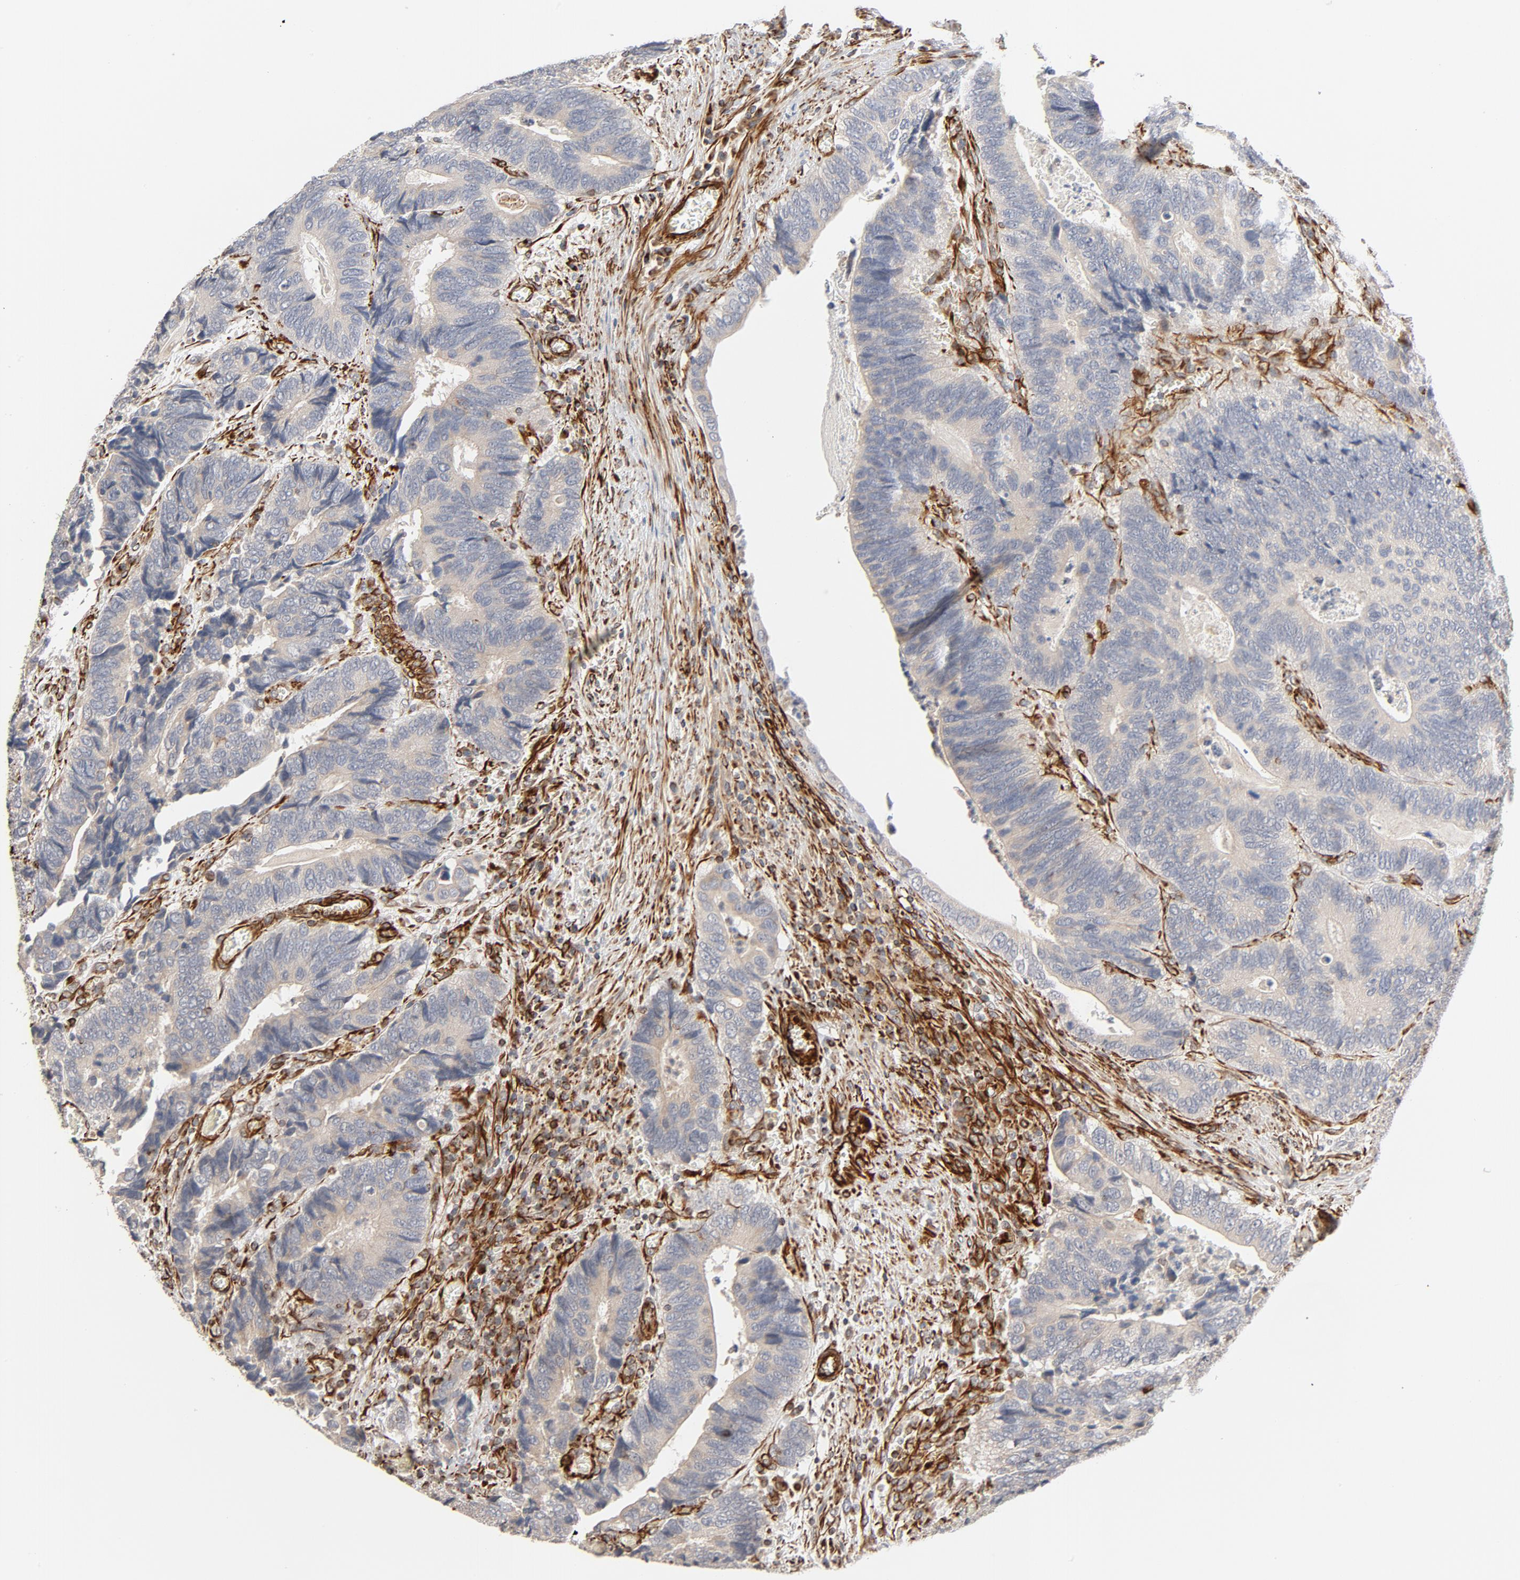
{"staining": {"intensity": "moderate", "quantity": ">75%", "location": "cytoplasmic/membranous"}, "tissue": "colorectal cancer", "cell_type": "Tumor cells", "image_type": "cancer", "snomed": [{"axis": "morphology", "description": "Adenocarcinoma, NOS"}, {"axis": "topography", "description": "Colon"}], "caption": "About >75% of tumor cells in adenocarcinoma (colorectal) exhibit moderate cytoplasmic/membranous protein positivity as visualized by brown immunohistochemical staining.", "gene": "FAM118A", "patient": {"sex": "male", "age": 72}}